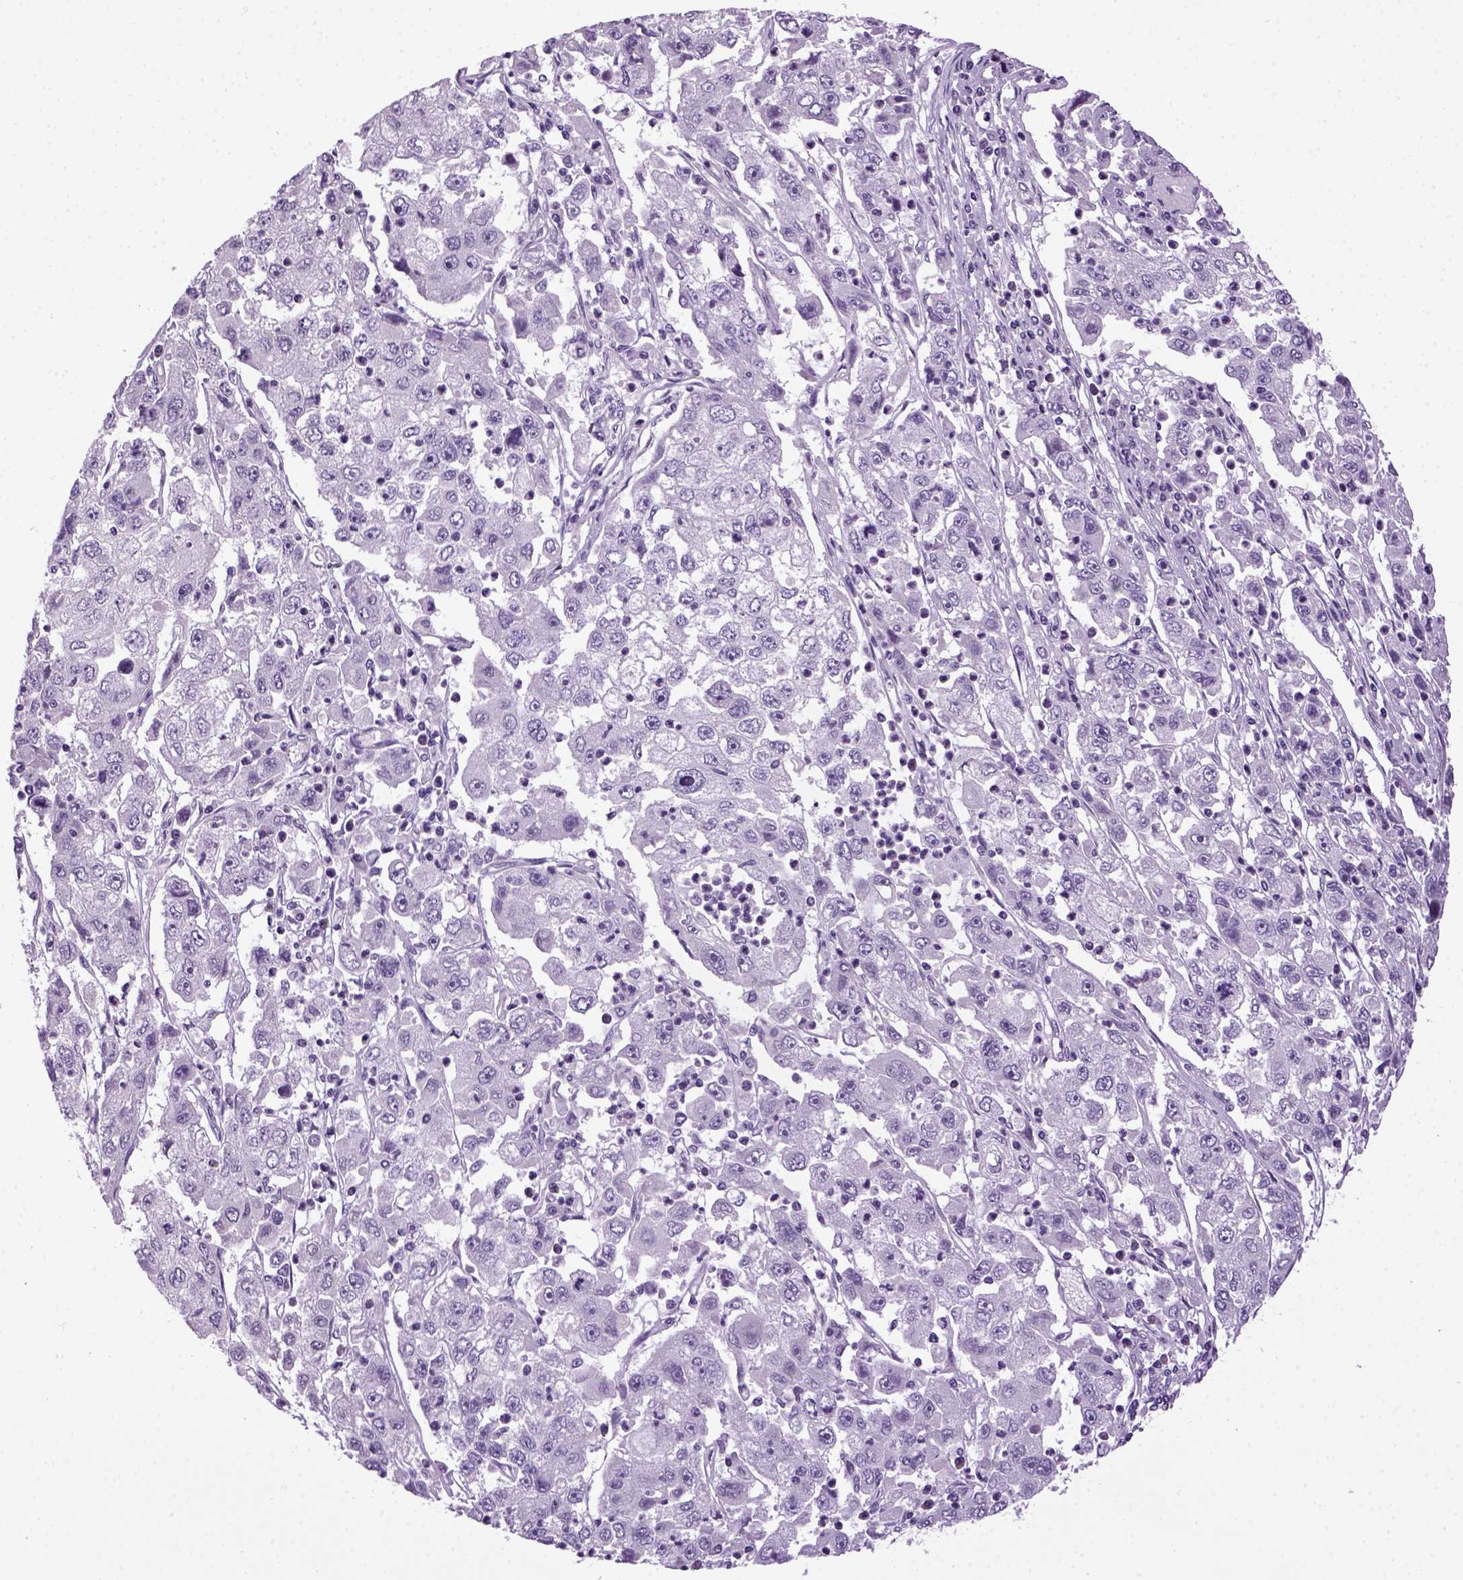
{"staining": {"intensity": "negative", "quantity": "none", "location": "none"}, "tissue": "cervical cancer", "cell_type": "Tumor cells", "image_type": "cancer", "snomed": [{"axis": "morphology", "description": "Squamous cell carcinoma, NOS"}, {"axis": "topography", "description": "Cervix"}], "caption": "An image of cervical cancer (squamous cell carcinoma) stained for a protein shows no brown staining in tumor cells.", "gene": "HMCN2", "patient": {"sex": "female", "age": 36}}